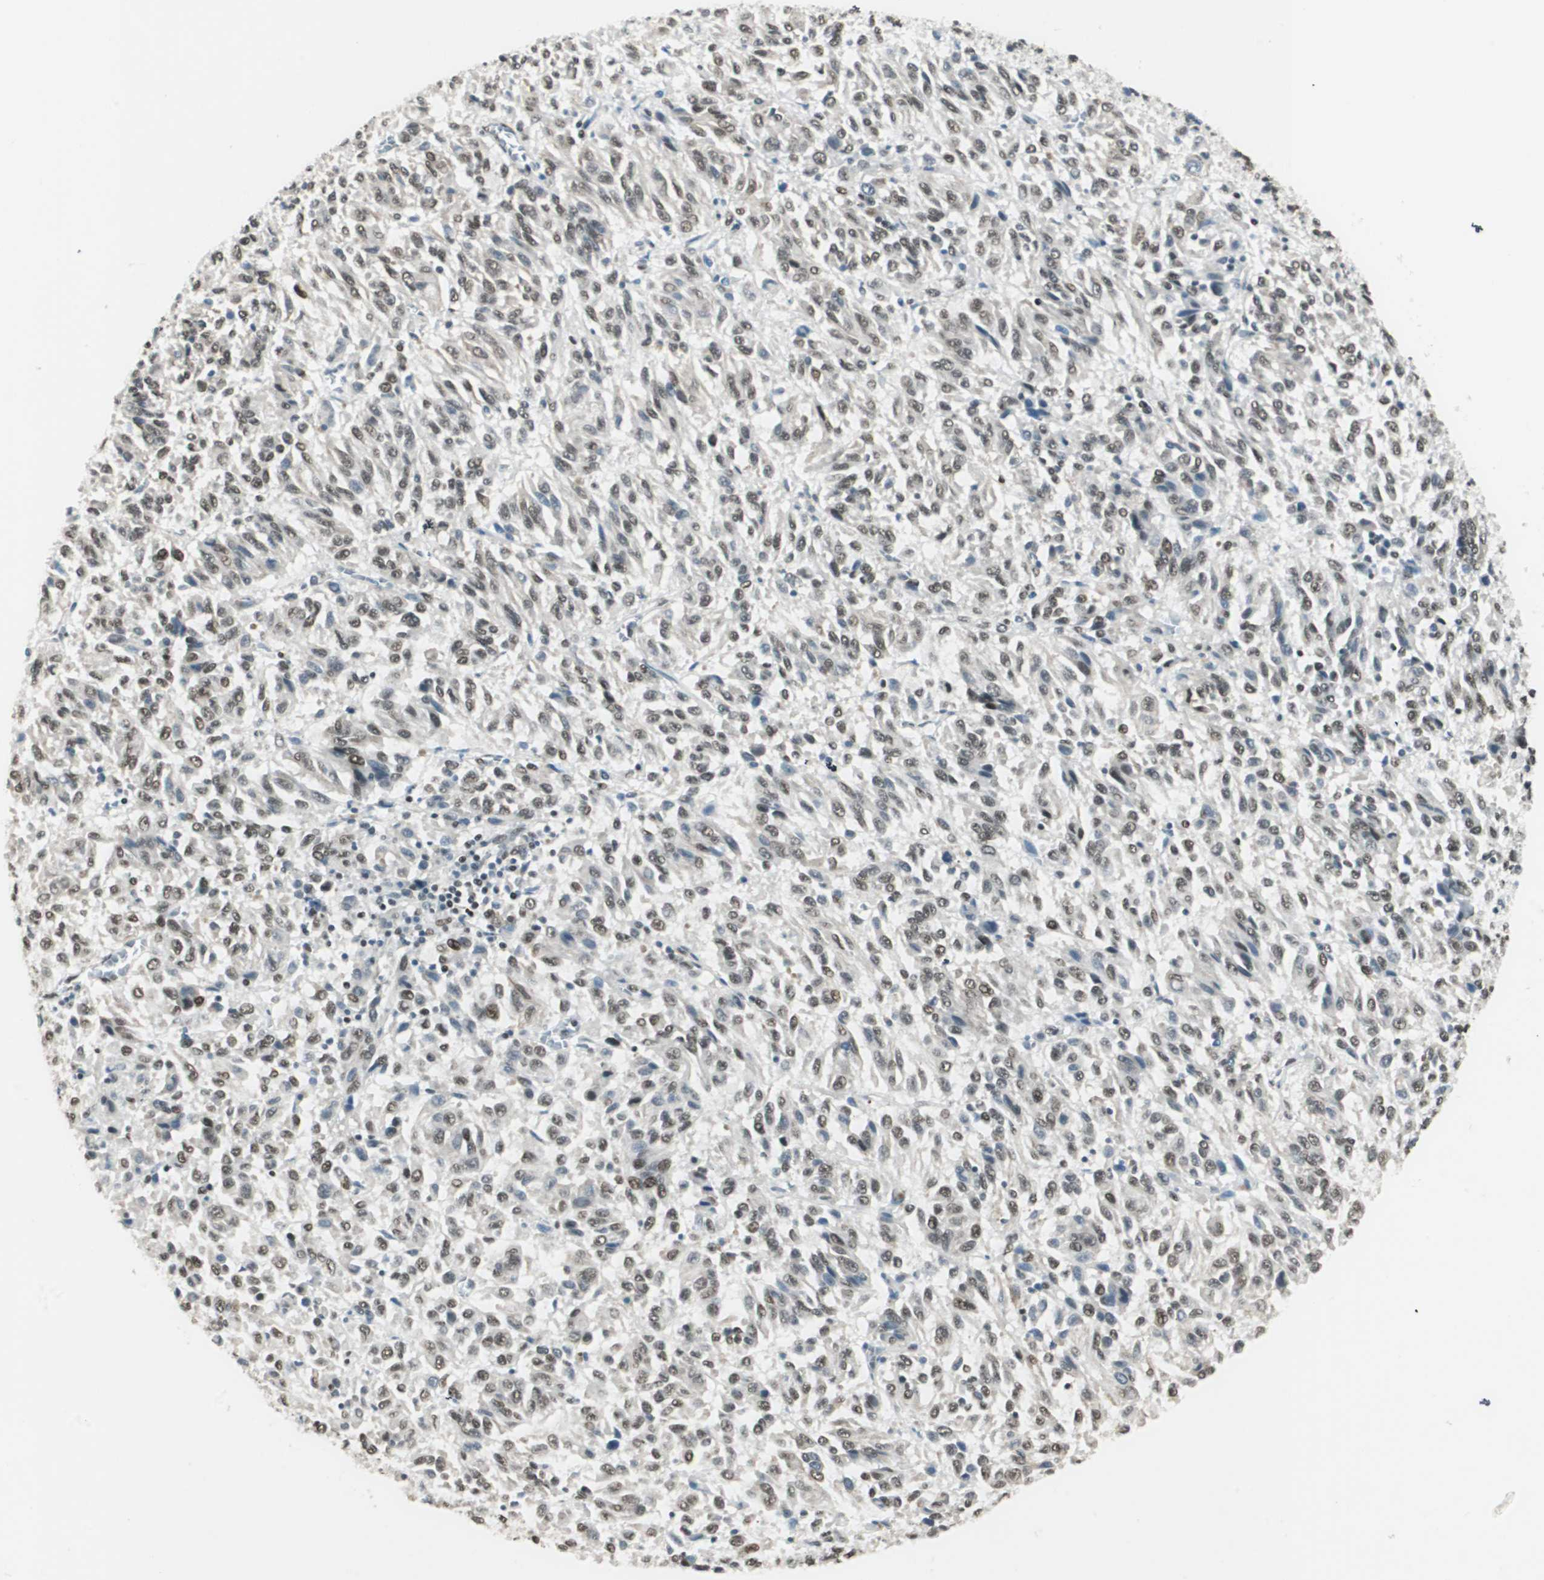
{"staining": {"intensity": "moderate", "quantity": "25%-75%", "location": "nuclear"}, "tissue": "melanoma", "cell_type": "Tumor cells", "image_type": "cancer", "snomed": [{"axis": "morphology", "description": "Malignant melanoma, Metastatic site"}, {"axis": "topography", "description": "Lung"}], "caption": "Malignant melanoma (metastatic site) stained with immunohistochemistry reveals moderate nuclear staining in about 25%-75% of tumor cells.", "gene": "ZBTB17", "patient": {"sex": "male", "age": 64}}